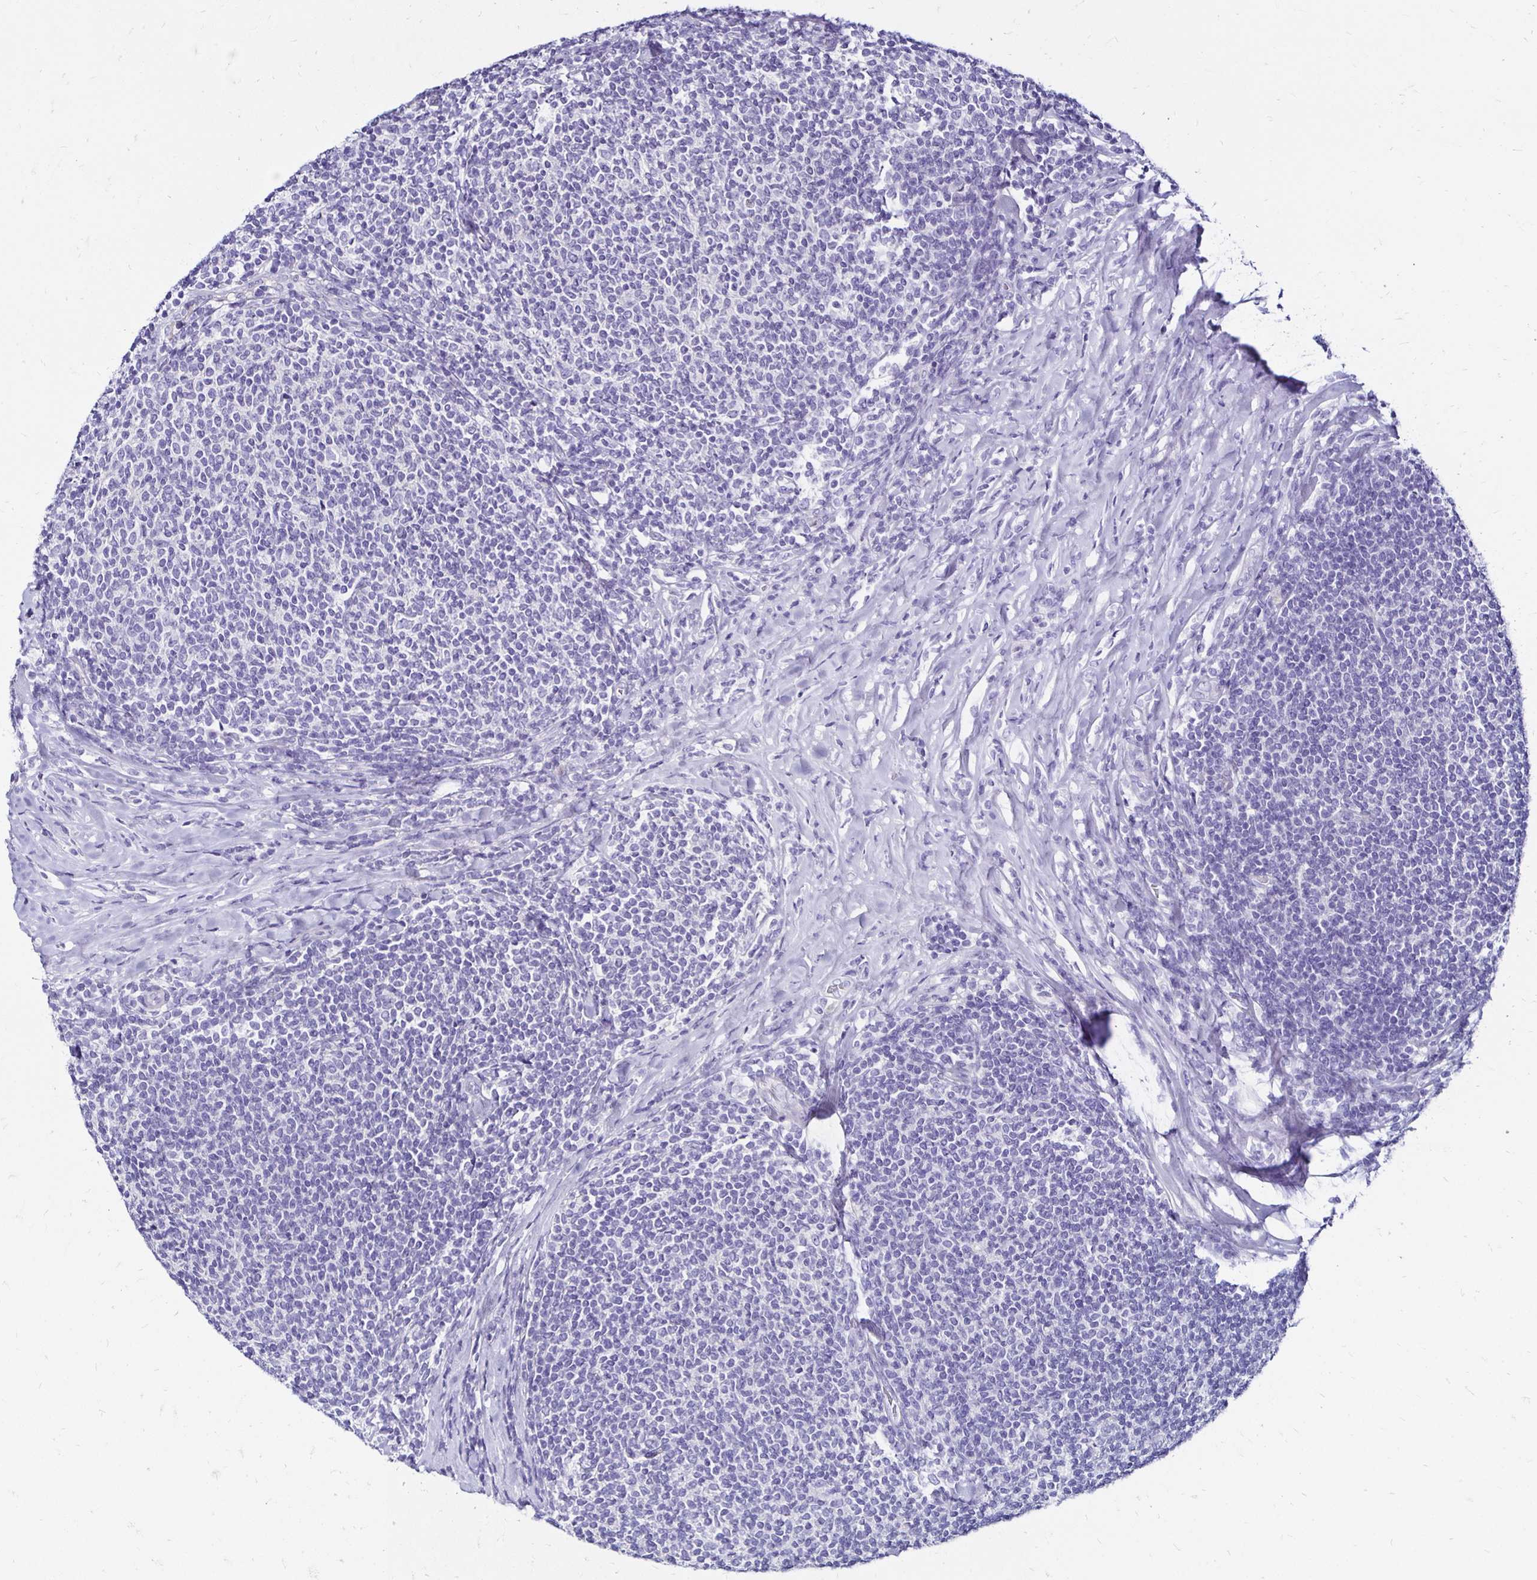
{"staining": {"intensity": "negative", "quantity": "none", "location": "none"}, "tissue": "lymphoma", "cell_type": "Tumor cells", "image_type": "cancer", "snomed": [{"axis": "morphology", "description": "Malignant lymphoma, non-Hodgkin's type, Low grade"}, {"axis": "topography", "description": "Lymph node"}], "caption": "A high-resolution photomicrograph shows IHC staining of lymphoma, which shows no significant positivity in tumor cells.", "gene": "KCNT1", "patient": {"sex": "male", "age": 52}}